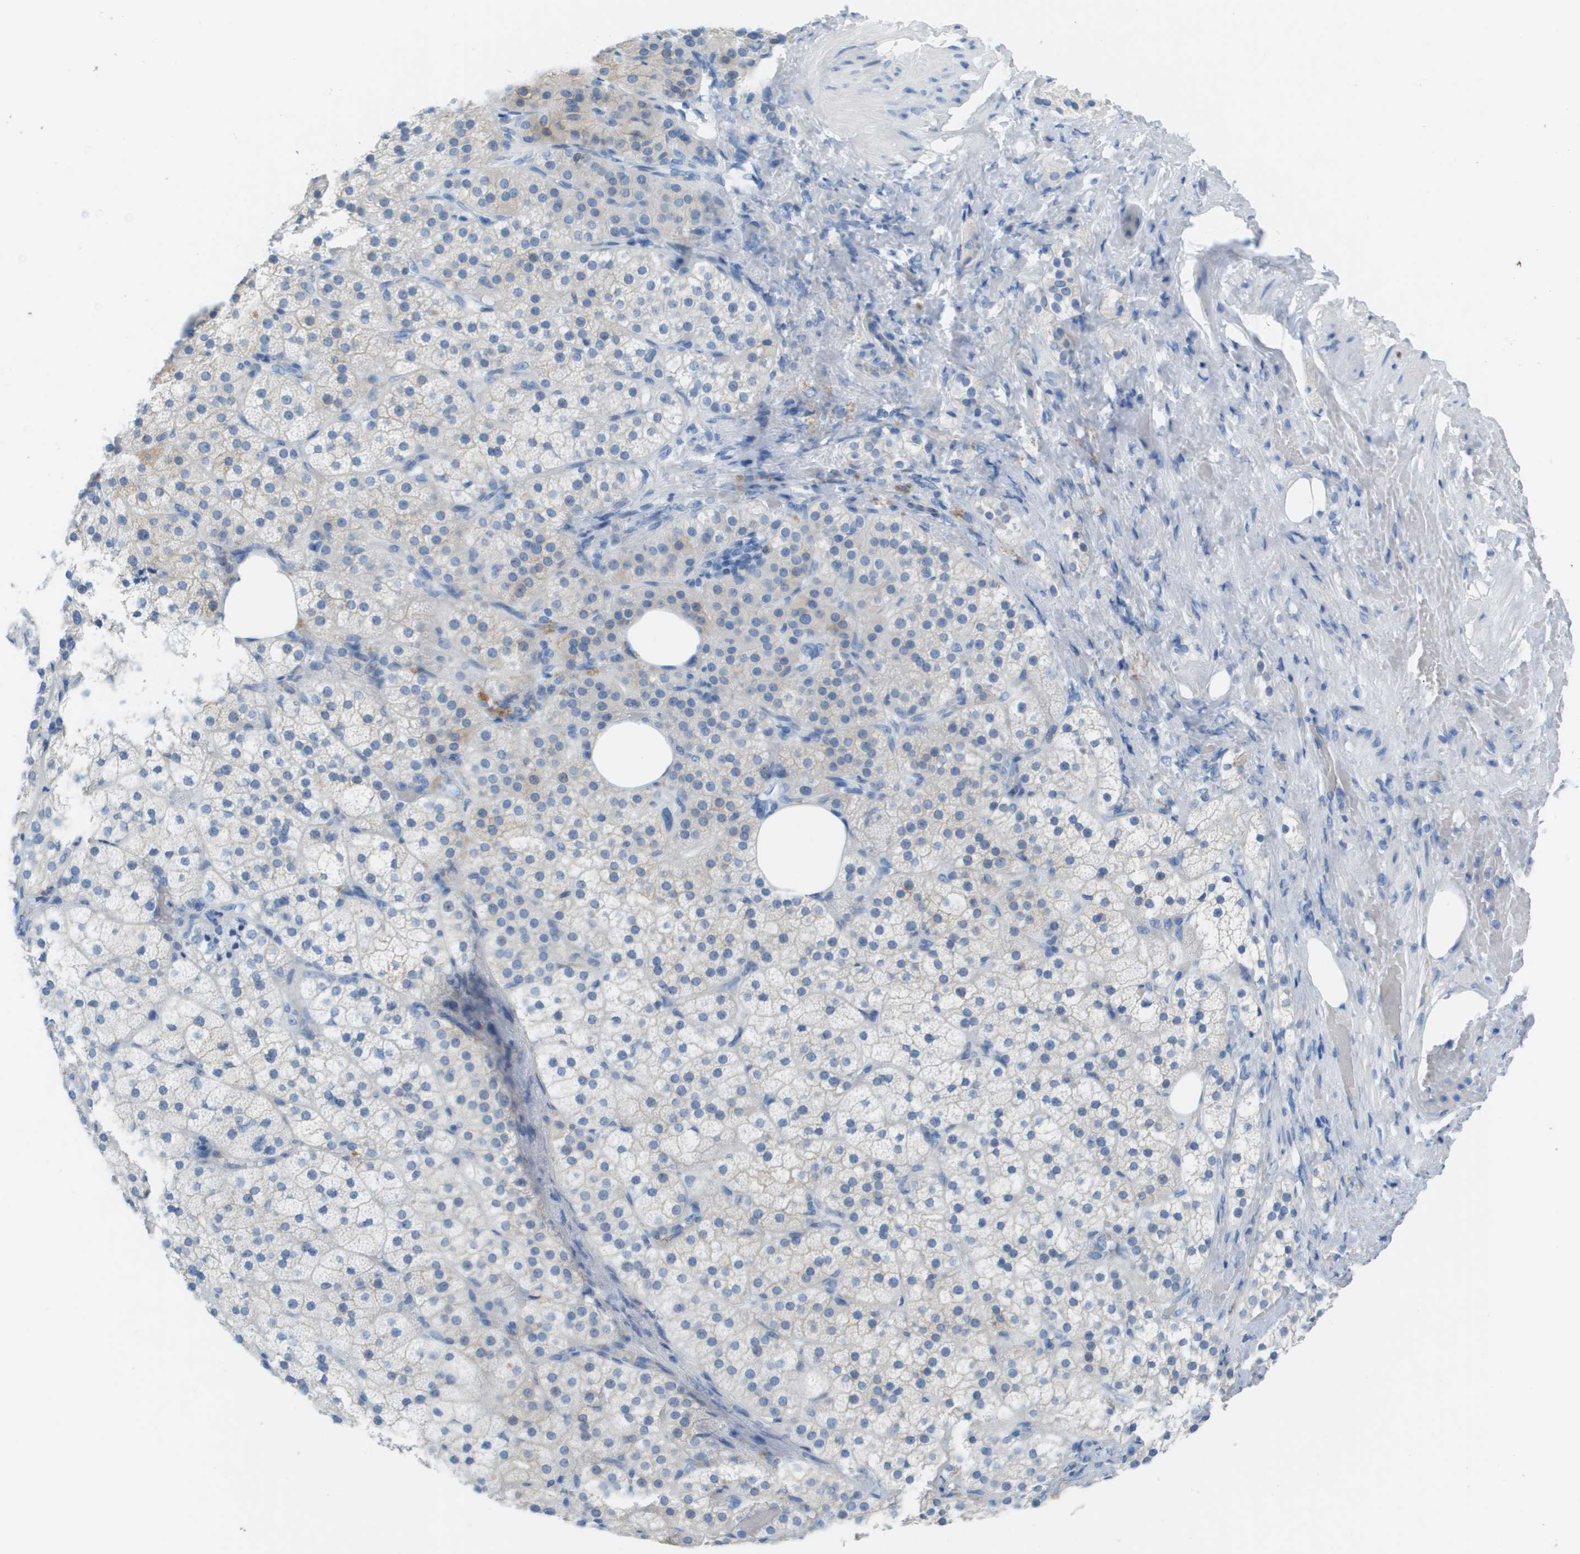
{"staining": {"intensity": "weak", "quantity": "<25%", "location": "cytoplasmic/membranous"}, "tissue": "adrenal gland", "cell_type": "Glandular cells", "image_type": "normal", "snomed": [{"axis": "morphology", "description": "Normal tissue, NOS"}, {"axis": "topography", "description": "Adrenal gland"}], "caption": "Glandular cells show no significant staining in unremarkable adrenal gland. Brightfield microscopy of IHC stained with DAB (brown) and hematoxylin (blue), captured at high magnification.", "gene": "CD46", "patient": {"sex": "female", "age": 59}}